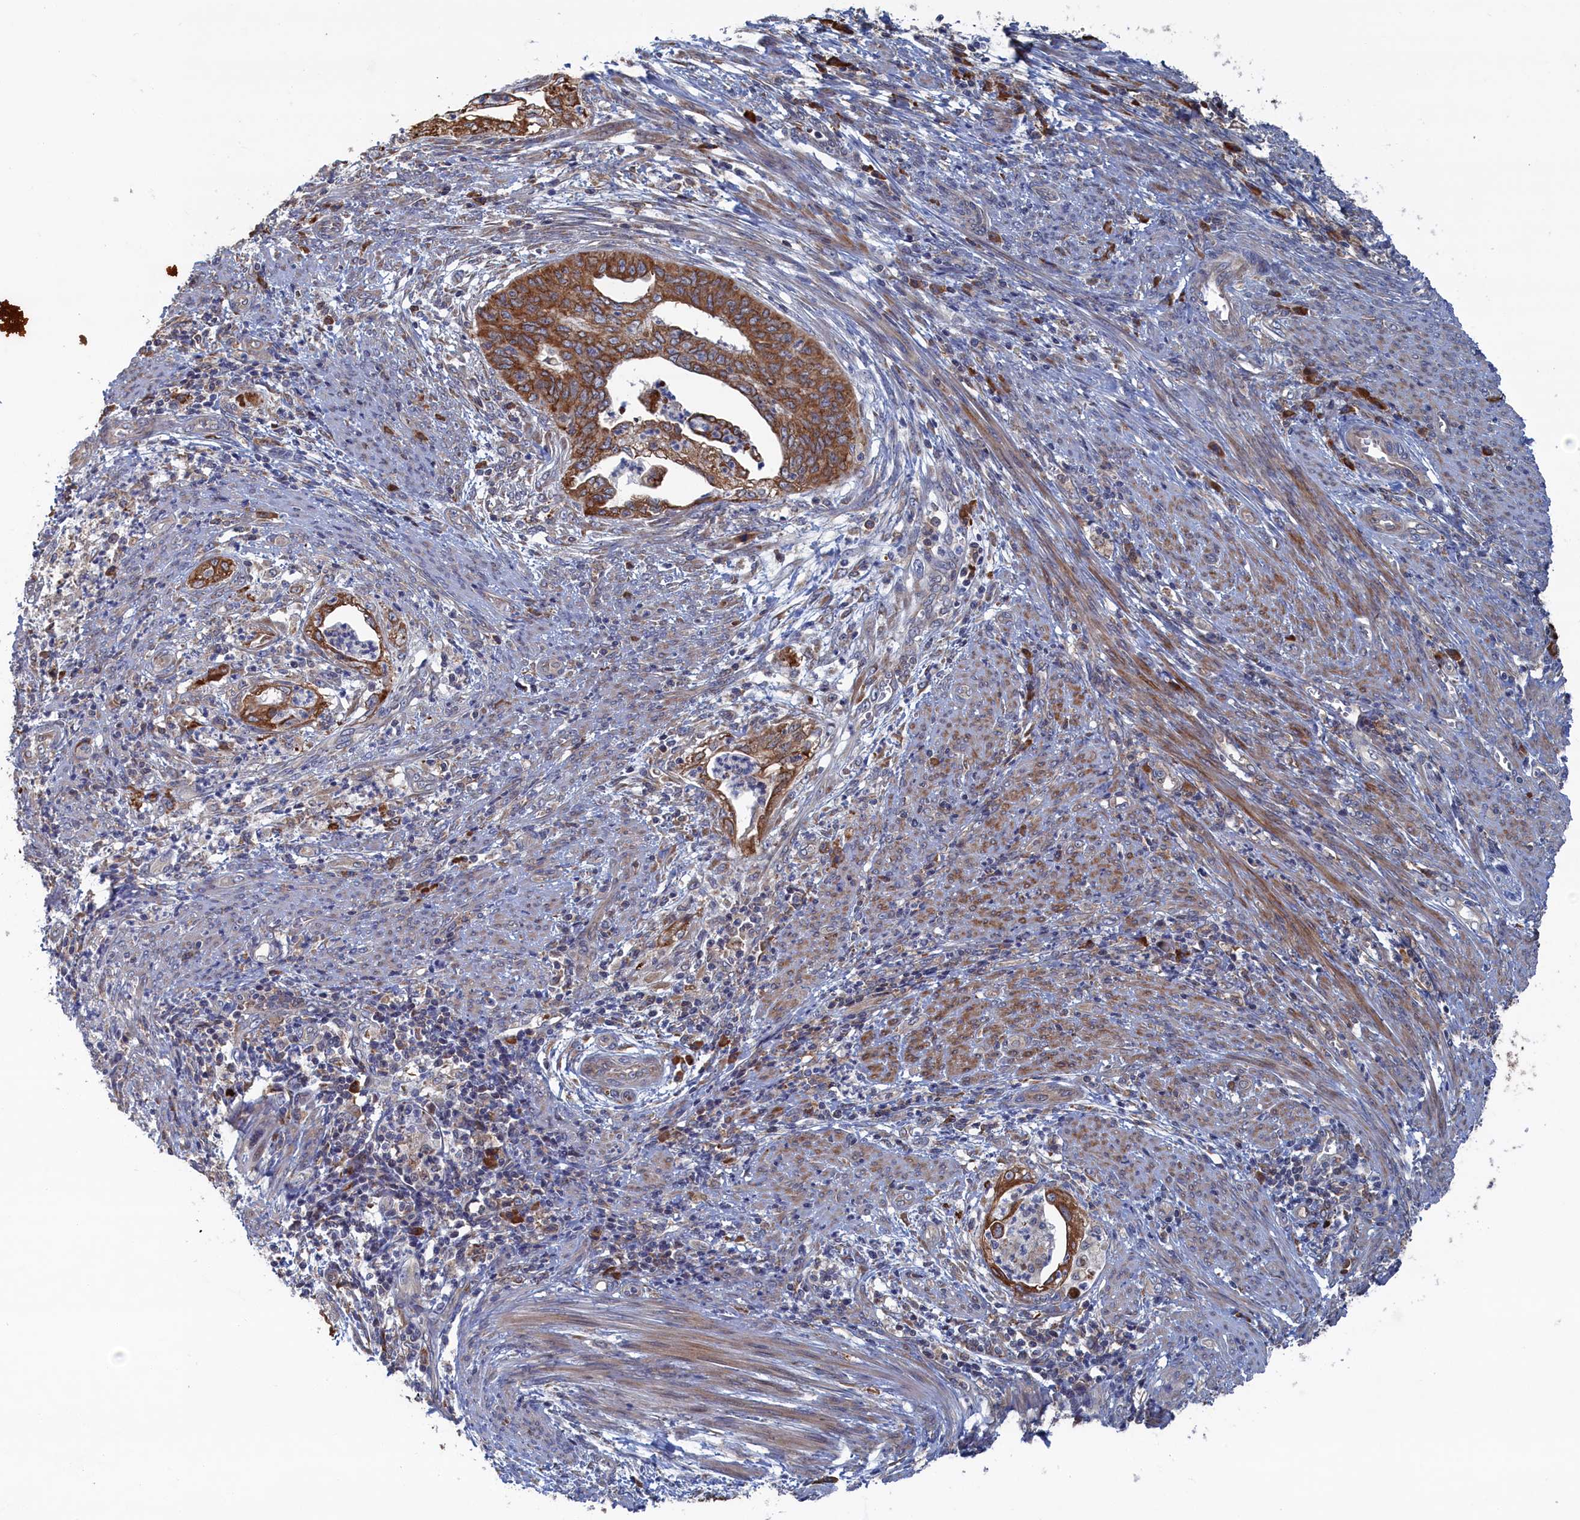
{"staining": {"intensity": "strong", "quantity": ">75%", "location": "cytoplasmic/membranous"}, "tissue": "endometrial cancer", "cell_type": "Tumor cells", "image_type": "cancer", "snomed": [{"axis": "morphology", "description": "Adenocarcinoma, NOS"}, {"axis": "topography", "description": "Endometrium"}], "caption": "Endometrial cancer stained with a brown dye displays strong cytoplasmic/membranous positive expression in about >75% of tumor cells.", "gene": "BPIFB6", "patient": {"sex": "female", "age": 68}}